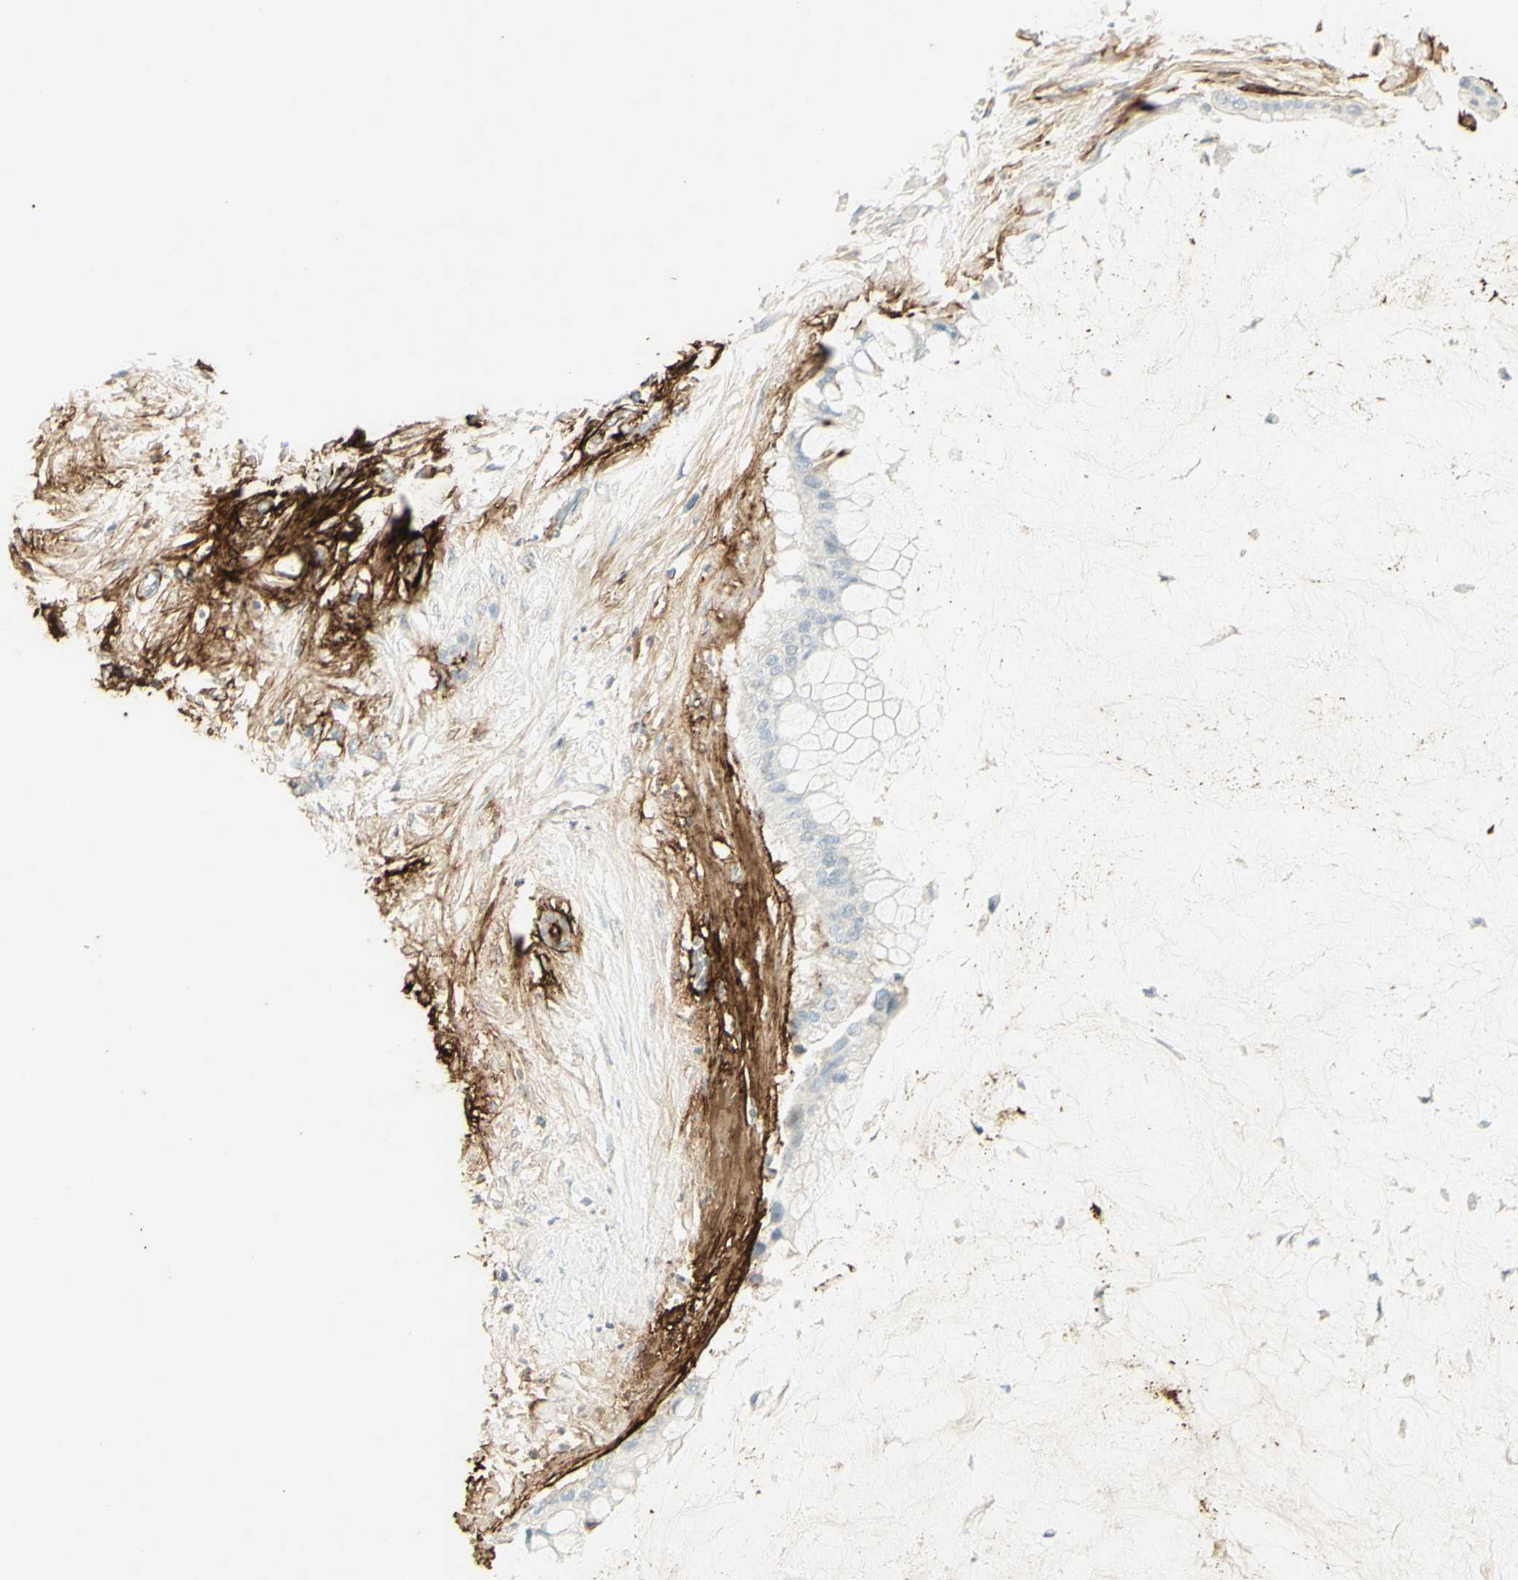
{"staining": {"intensity": "negative", "quantity": "none", "location": "none"}, "tissue": "pancreatic cancer", "cell_type": "Tumor cells", "image_type": "cancer", "snomed": [{"axis": "morphology", "description": "Adenocarcinoma, NOS"}, {"axis": "topography", "description": "Pancreas"}], "caption": "Tumor cells show no significant staining in adenocarcinoma (pancreatic).", "gene": "TNN", "patient": {"sex": "male", "age": 41}}